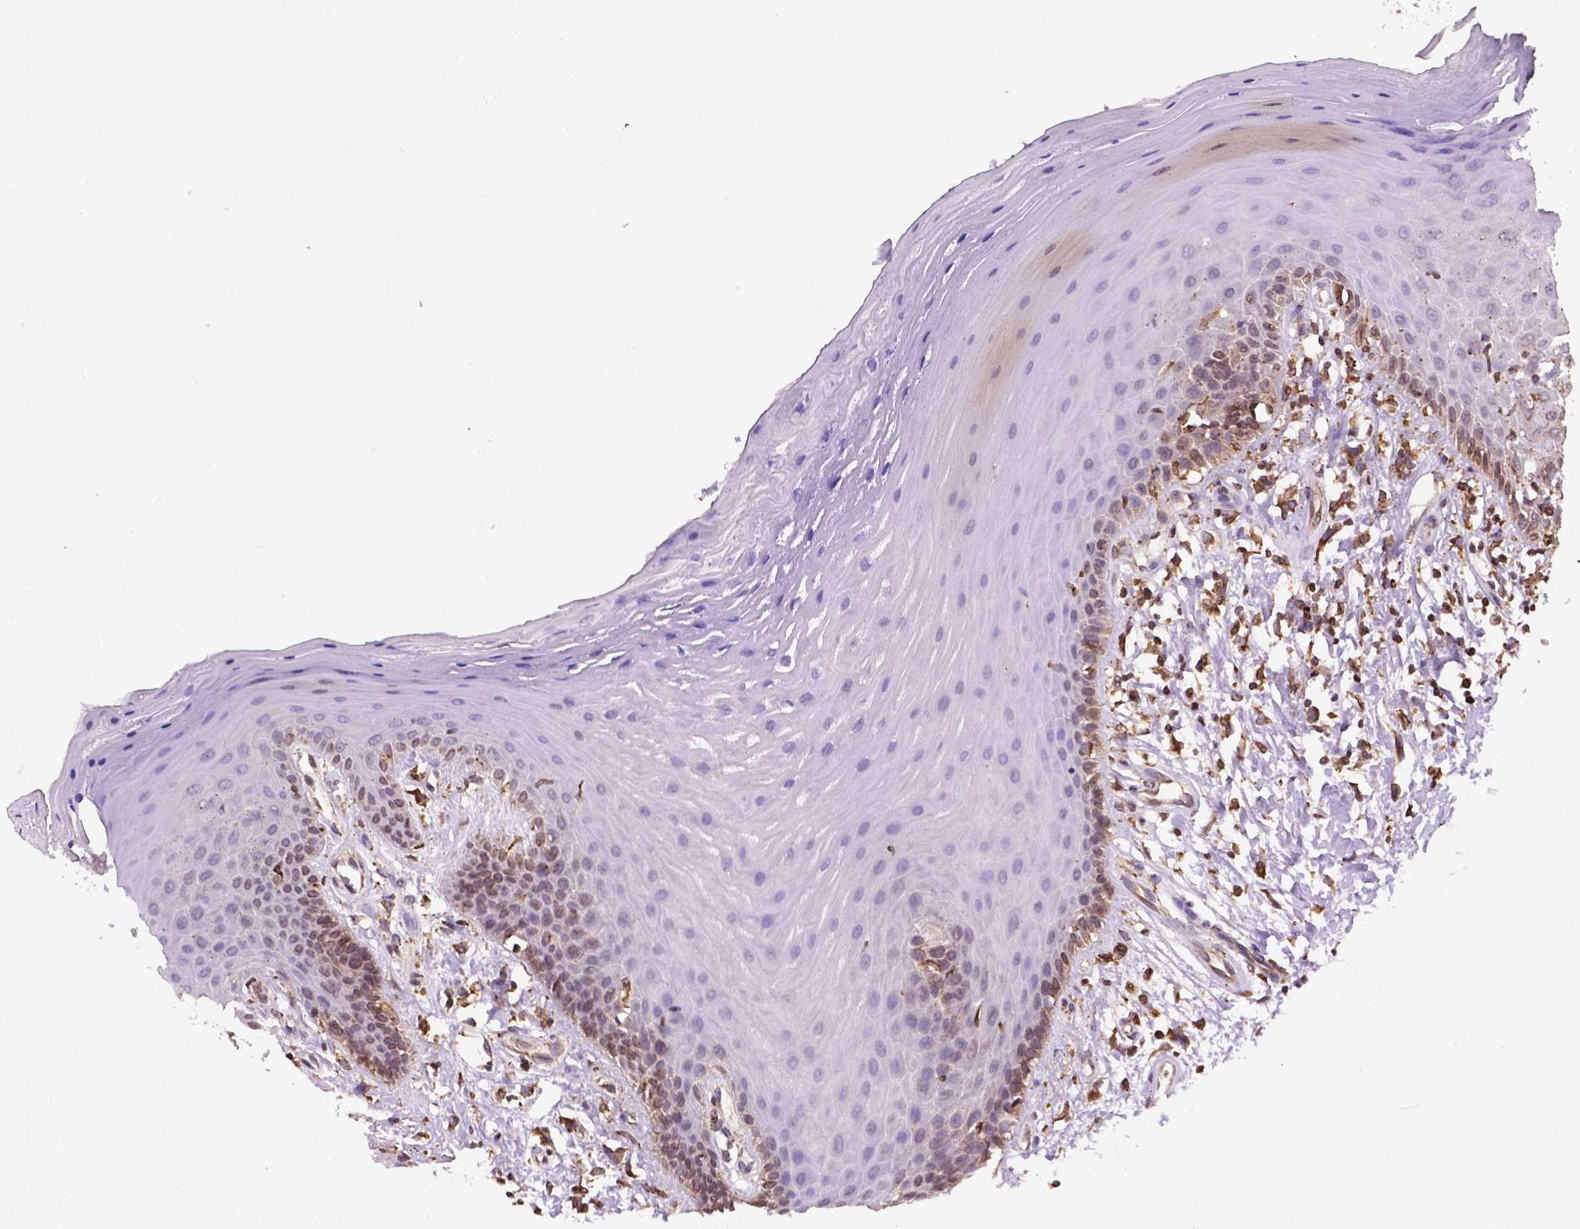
{"staining": {"intensity": "moderate", "quantity": "25%-75%", "location": "cytoplasmic/membranous"}, "tissue": "oral mucosa", "cell_type": "Squamous epithelial cells", "image_type": "normal", "snomed": [{"axis": "morphology", "description": "Normal tissue, NOS"}, {"axis": "morphology", "description": "Normal morphology"}, {"axis": "topography", "description": "Oral tissue"}], "caption": "Immunohistochemical staining of normal oral mucosa reveals 25%-75% levels of moderate cytoplasmic/membranous protein expression in about 25%-75% of squamous epithelial cells.", "gene": "GANAB", "patient": {"sex": "female", "age": 76}}